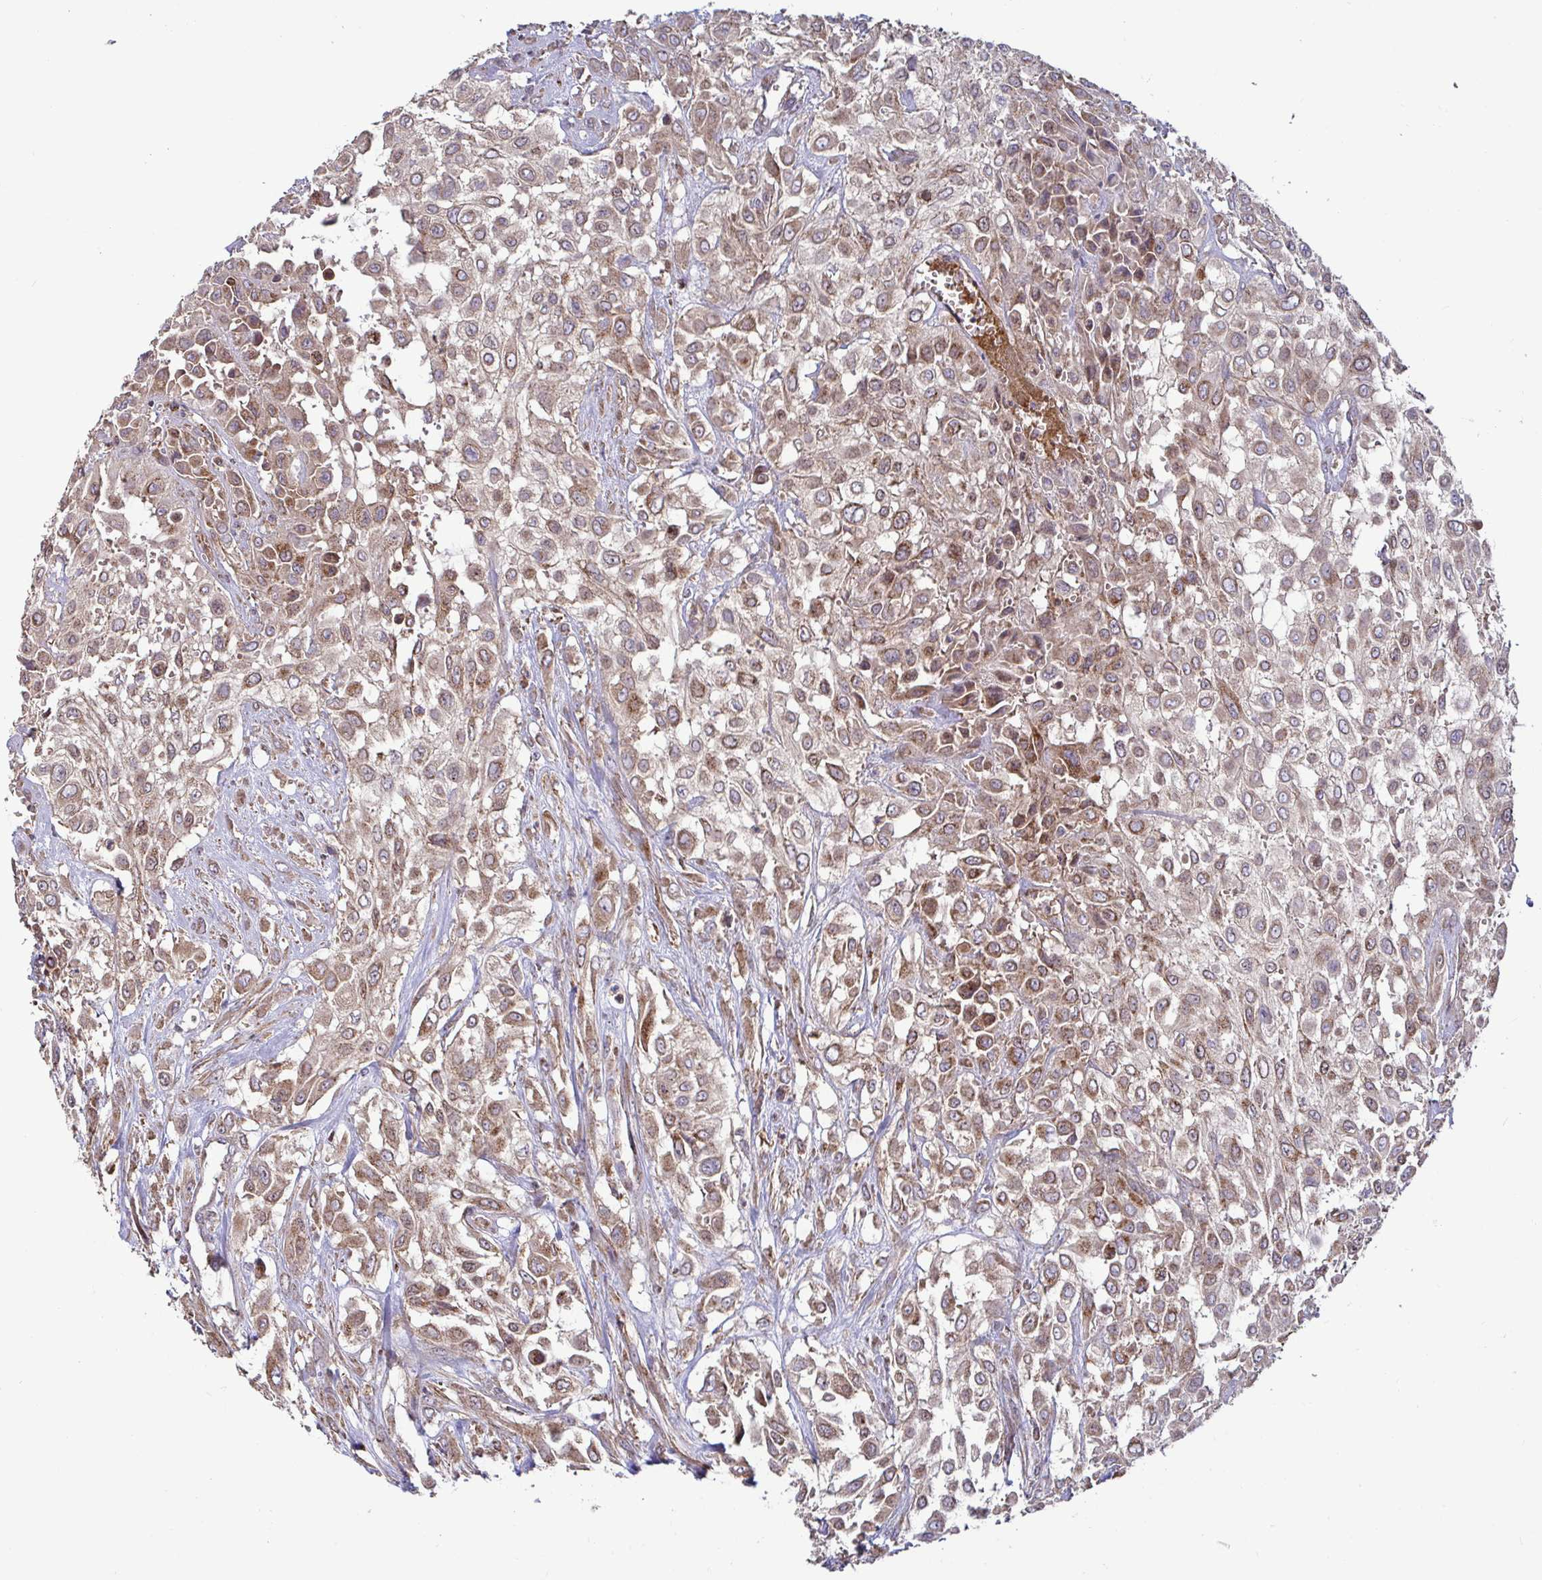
{"staining": {"intensity": "moderate", "quantity": ">75%", "location": "cytoplasmic/membranous"}, "tissue": "urothelial cancer", "cell_type": "Tumor cells", "image_type": "cancer", "snomed": [{"axis": "morphology", "description": "Urothelial carcinoma, High grade"}, {"axis": "topography", "description": "Urinary bladder"}], "caption": "Urothelial cancer stained for a protein reveals moderate cytoplasmic/membranous positivity in tumor cells.", "gene": "SPRY1", "patient": {"sex": "male", "age": 57}}